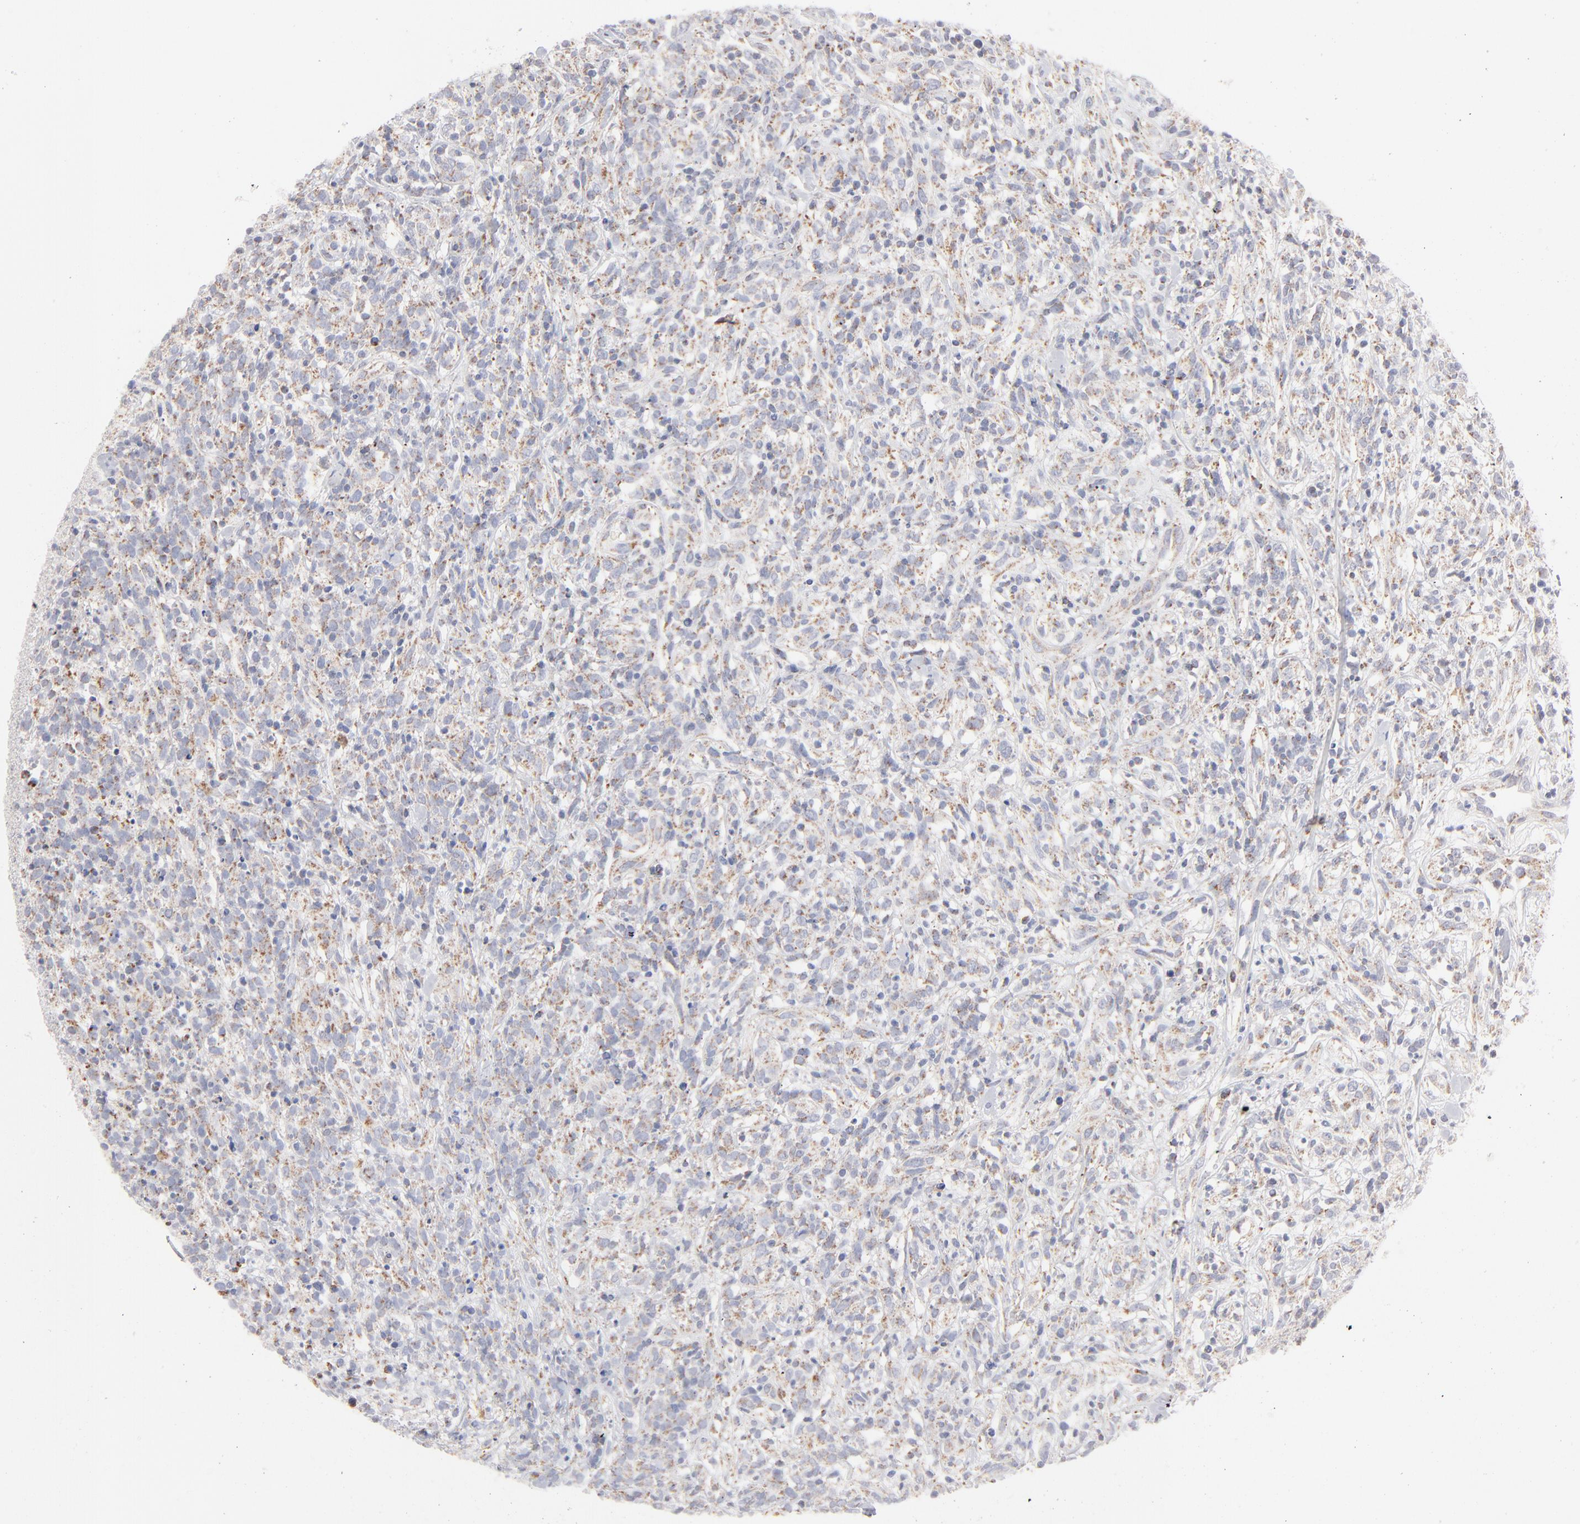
{"staining": {"intensity": "moderate", "quantity": ">75%", "location": "cytoplasmic/membranous"}, "tissue": "lymphoma", "cell_type": "Tumor cells", "image_type": "cancer", "snomed": [{"axis": "morphology", "description": "Malignant lymphoma, non-Hodgkin's type, High grade"}, {"axis": "topography", "description": "Lymph node"}], "caption": "Protein staining exhibits moderate cytoplasmic/membranous staining in about >75% of tumor cells in high-grade malignant lymphoma, non-Hodgkin's type.", "gene": "MRPL58", "patient": {"sex": "female", "age": 73}}